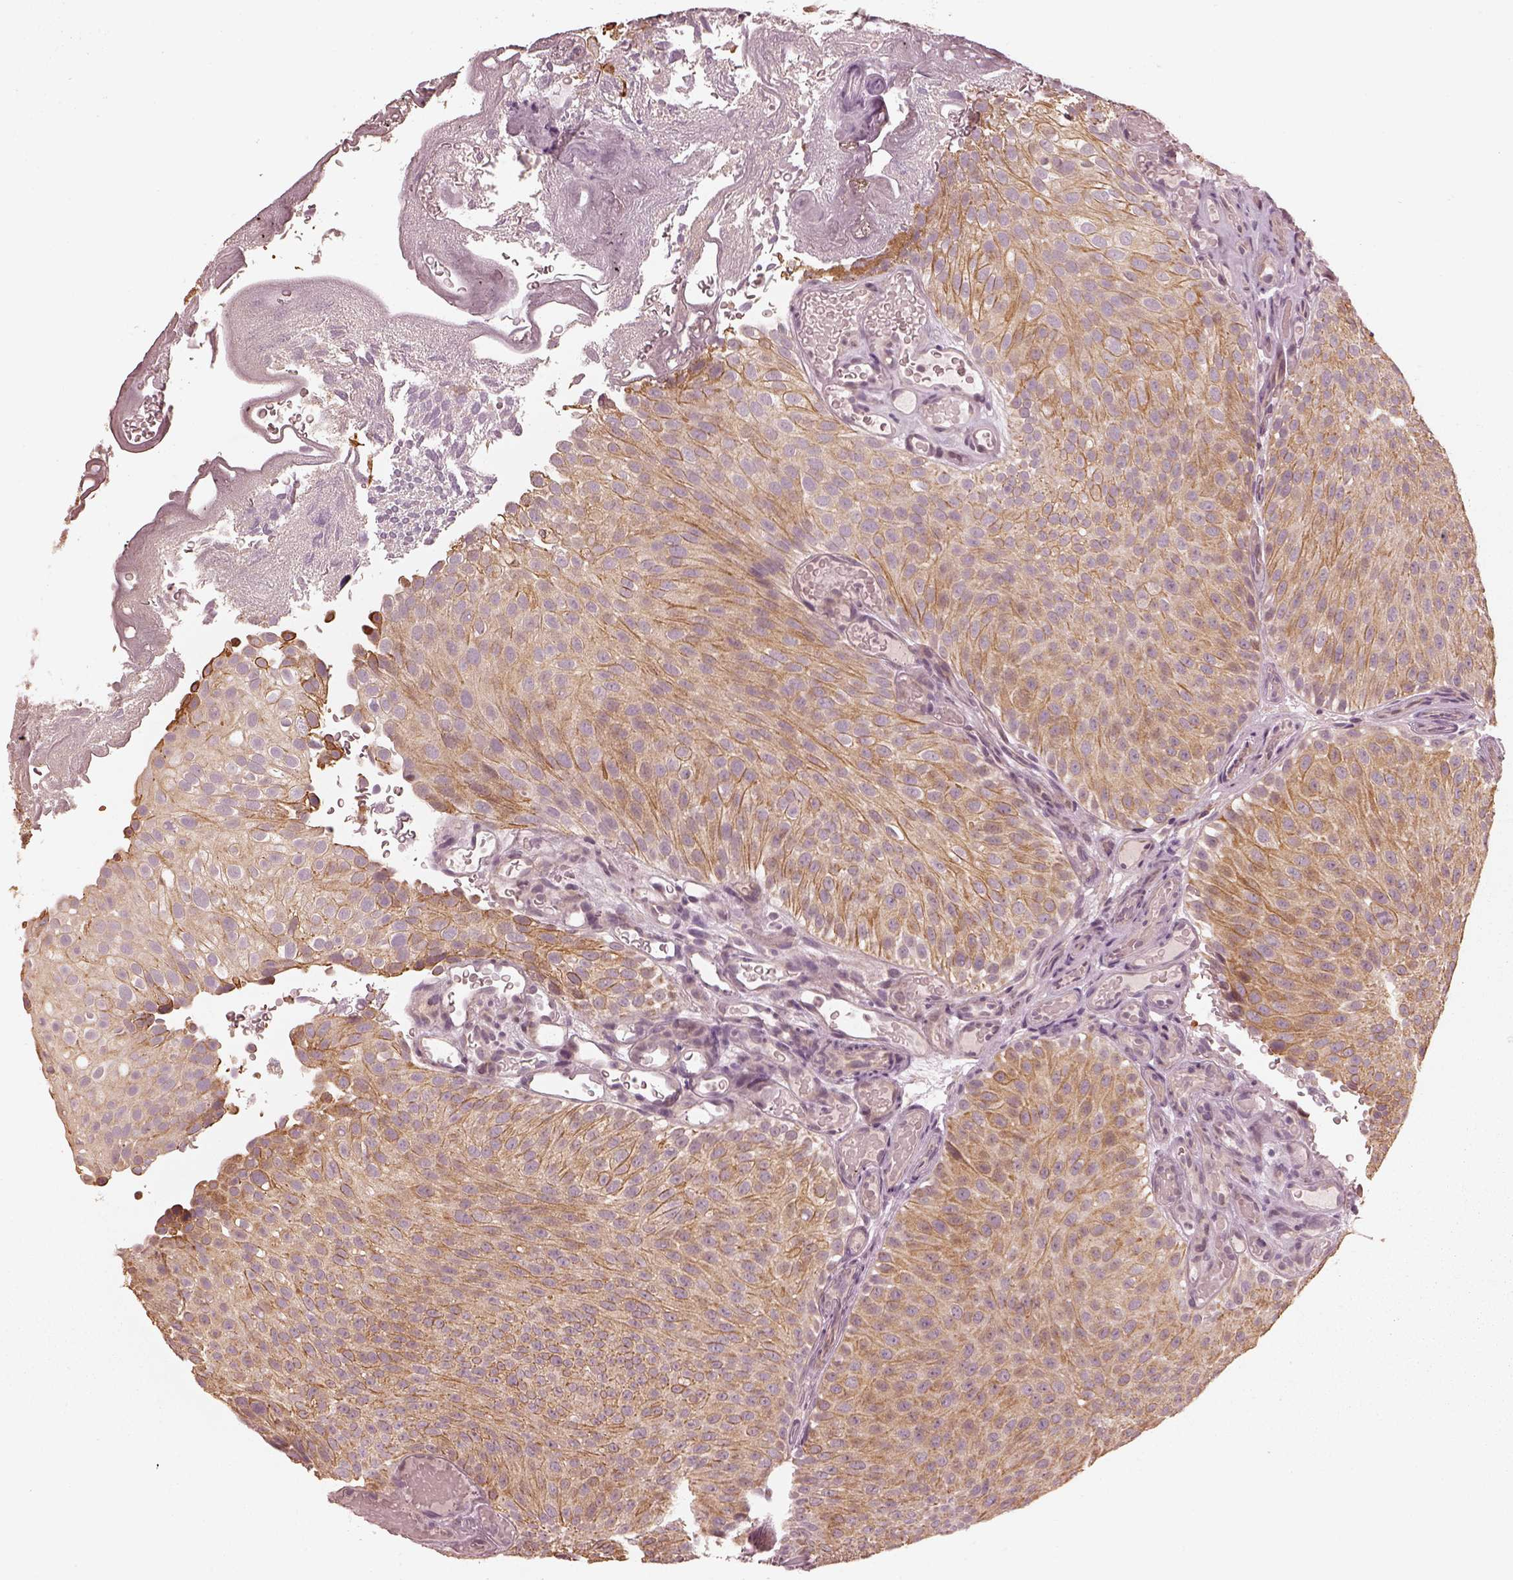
{"staining": {"intensity": "moderate", "quantity": "25%-75%", "location": "cytoplasmic/membranous"}, "tissue": "urothelial cancer", "cell_type": "Tumor cells", "image_type": "cancer", "snomed": [{"axis": "morphology", "description": "Urothelial carcinoma, Low grade"}, {"axis": "topography", "description": "Urinary bladder"}], "caption": "A high-resolution image shows immunohistochemistry staining of low-grade urothelial carcinoma, which reveals moderate cytoplasmic/membranous positivity in approximately 25%-75% of tumor cells.", "gene": "SLC25A46", "patient": {"sex": "male", "age": 78}}